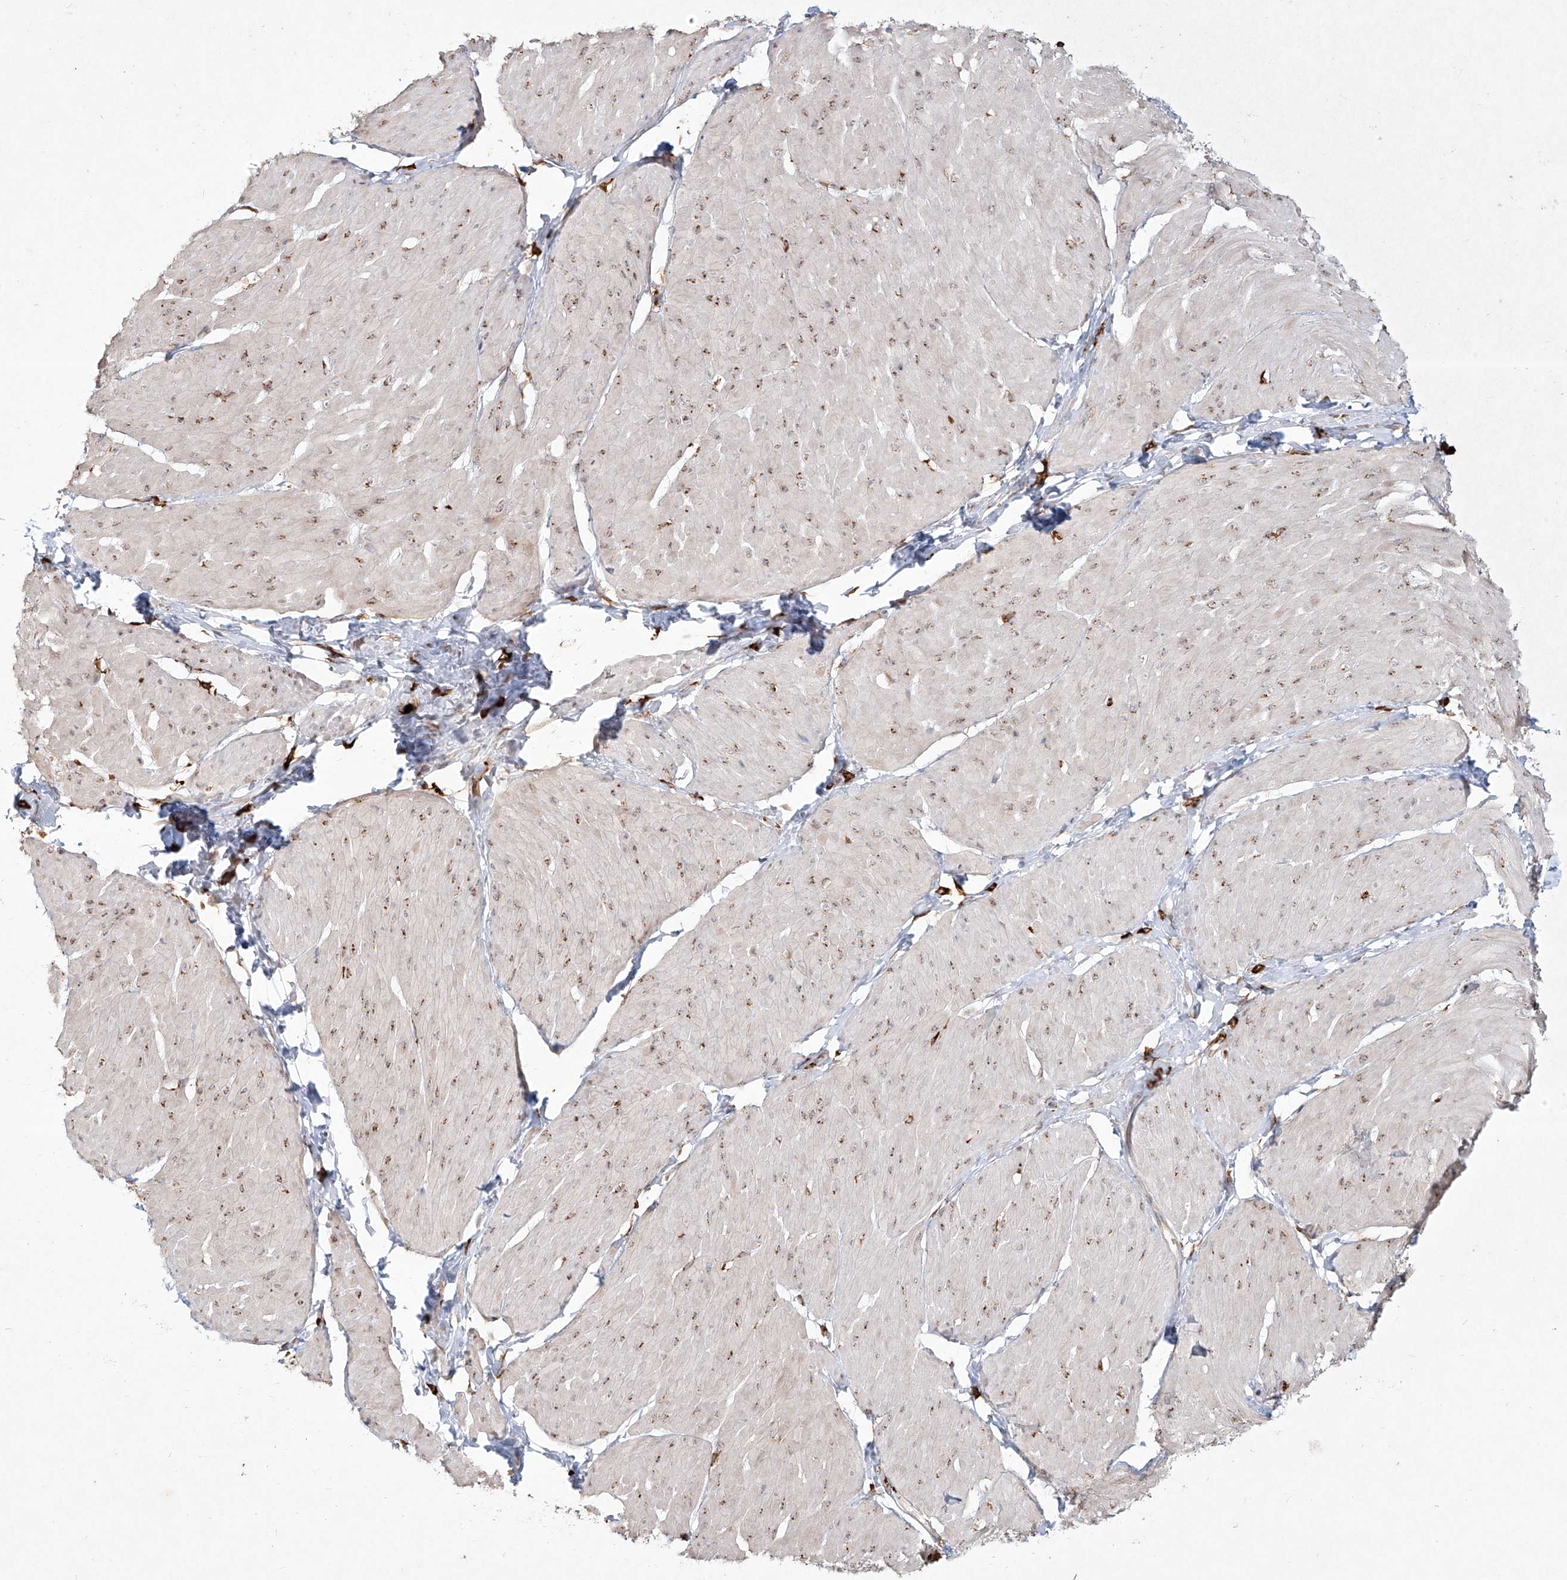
{"staining": {"intensity": "negative", "quantity": "none", "location": "none"}, "tissue": "smooth muscle", "cell_type": "Smooth muscle cells", "image_type": "normal", "snomed": [{"axis": "morphology", "description": "Urothelial carcinoma, High grade"}, {"axis": "topography", "description": "Urinary bladder"}], "caption": "Immunohistochemistry of benign smooth muscle demonstrates no staining in smooth muscle cells.", "gene": "CD209", "patient": {"sex": "male", "age": 46}}